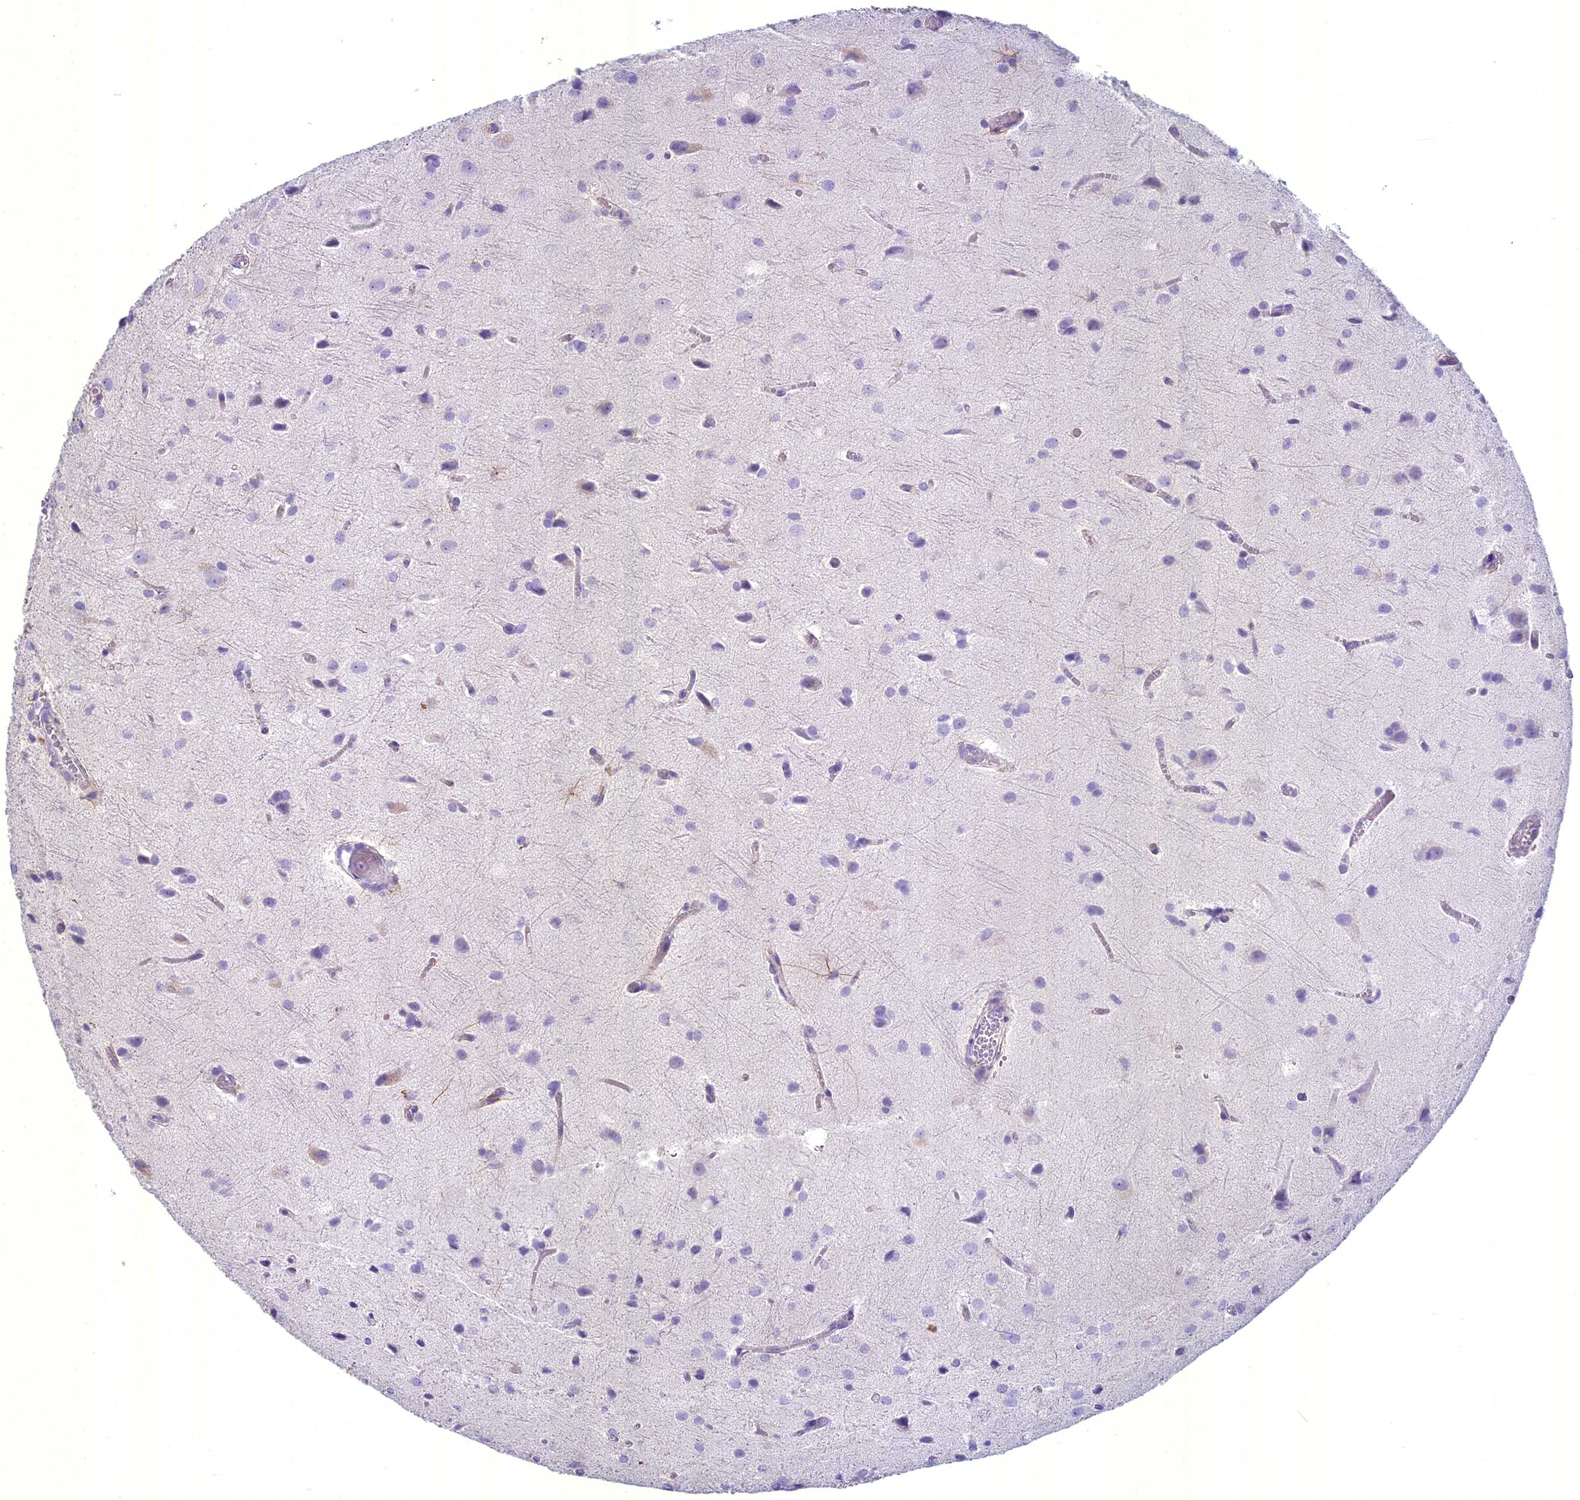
{"staining": {"intensity": "negative", "quantity": "none", "location": "none"}, "tissue": "glioma", "cell_type": "Tumor cells", "image_type": "cancer", "snomed": [{"axis": "morphology", "description": "Glioma, malignant, High grade"}, {"axis": "topography", "description": "Brain"}], "caption": "Immunohistochemistry of high-grade glioma (malignant) exhibits no positivity in tumor cells. (Immunohistochemistry (ihc), brightfield microscopy, high magnification).", "gene": "UNC80", "patient": {"sex": "female", "age": 50}}